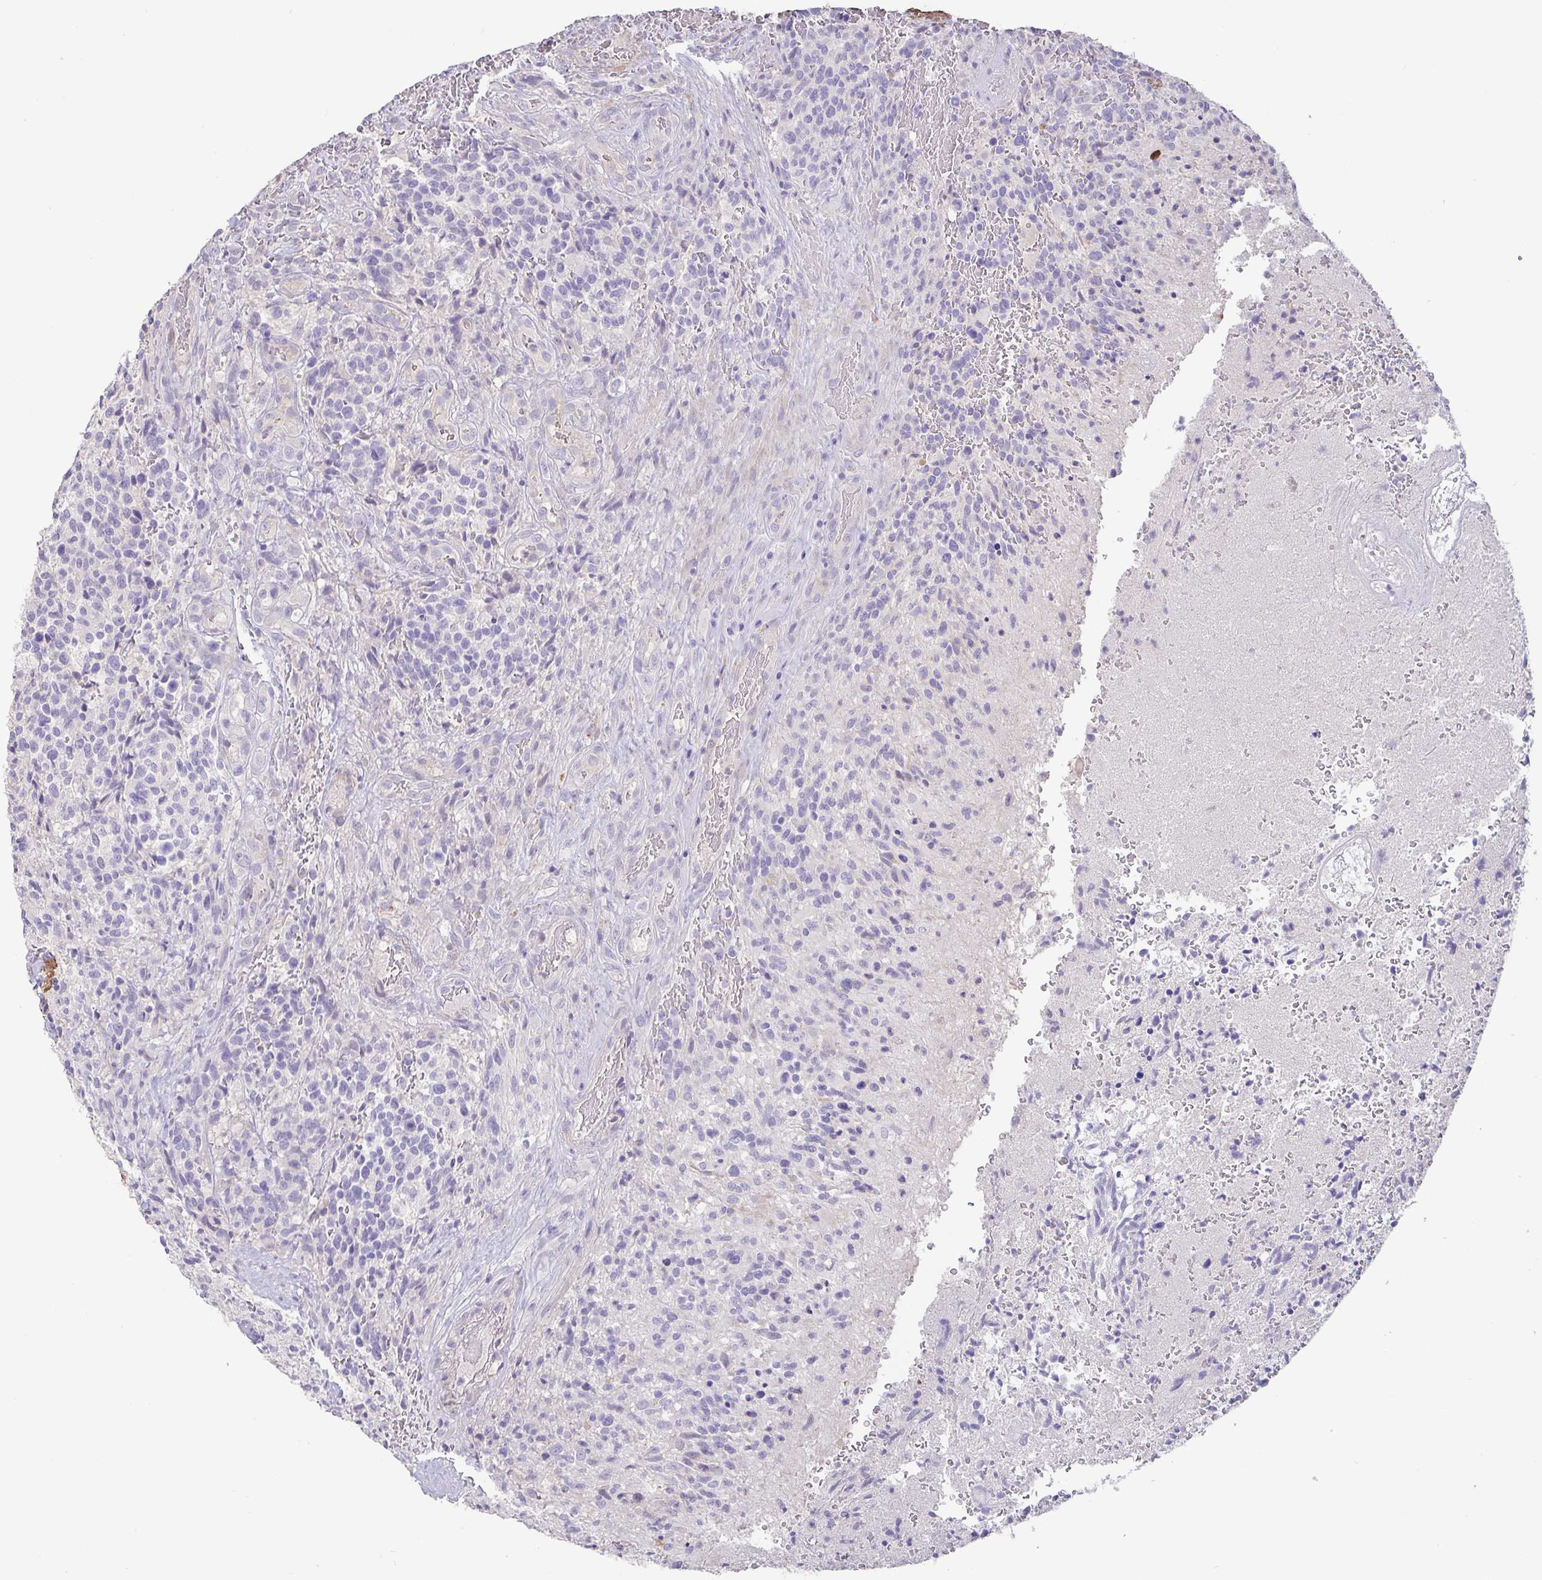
{"staining": {"intensity": "negative", "quantity": "none", "location": "none"}, "tissue": "glioma", "cell_type": "Tumor cells", "image_type": "cancer", "snomed": [{"axis": "morphology", "description": "Glioma, malignant, High grade"}, {"axis": "topography", "description": "Brain"}], "caption": "High power microscopy image of an immunohistochemistry (IHC) micrograph of malignant glioma (high-grade), revealing no significant staining in tumor cells.", "gene": "PYGM", "patient": {"sex": "male", "age": 36}}